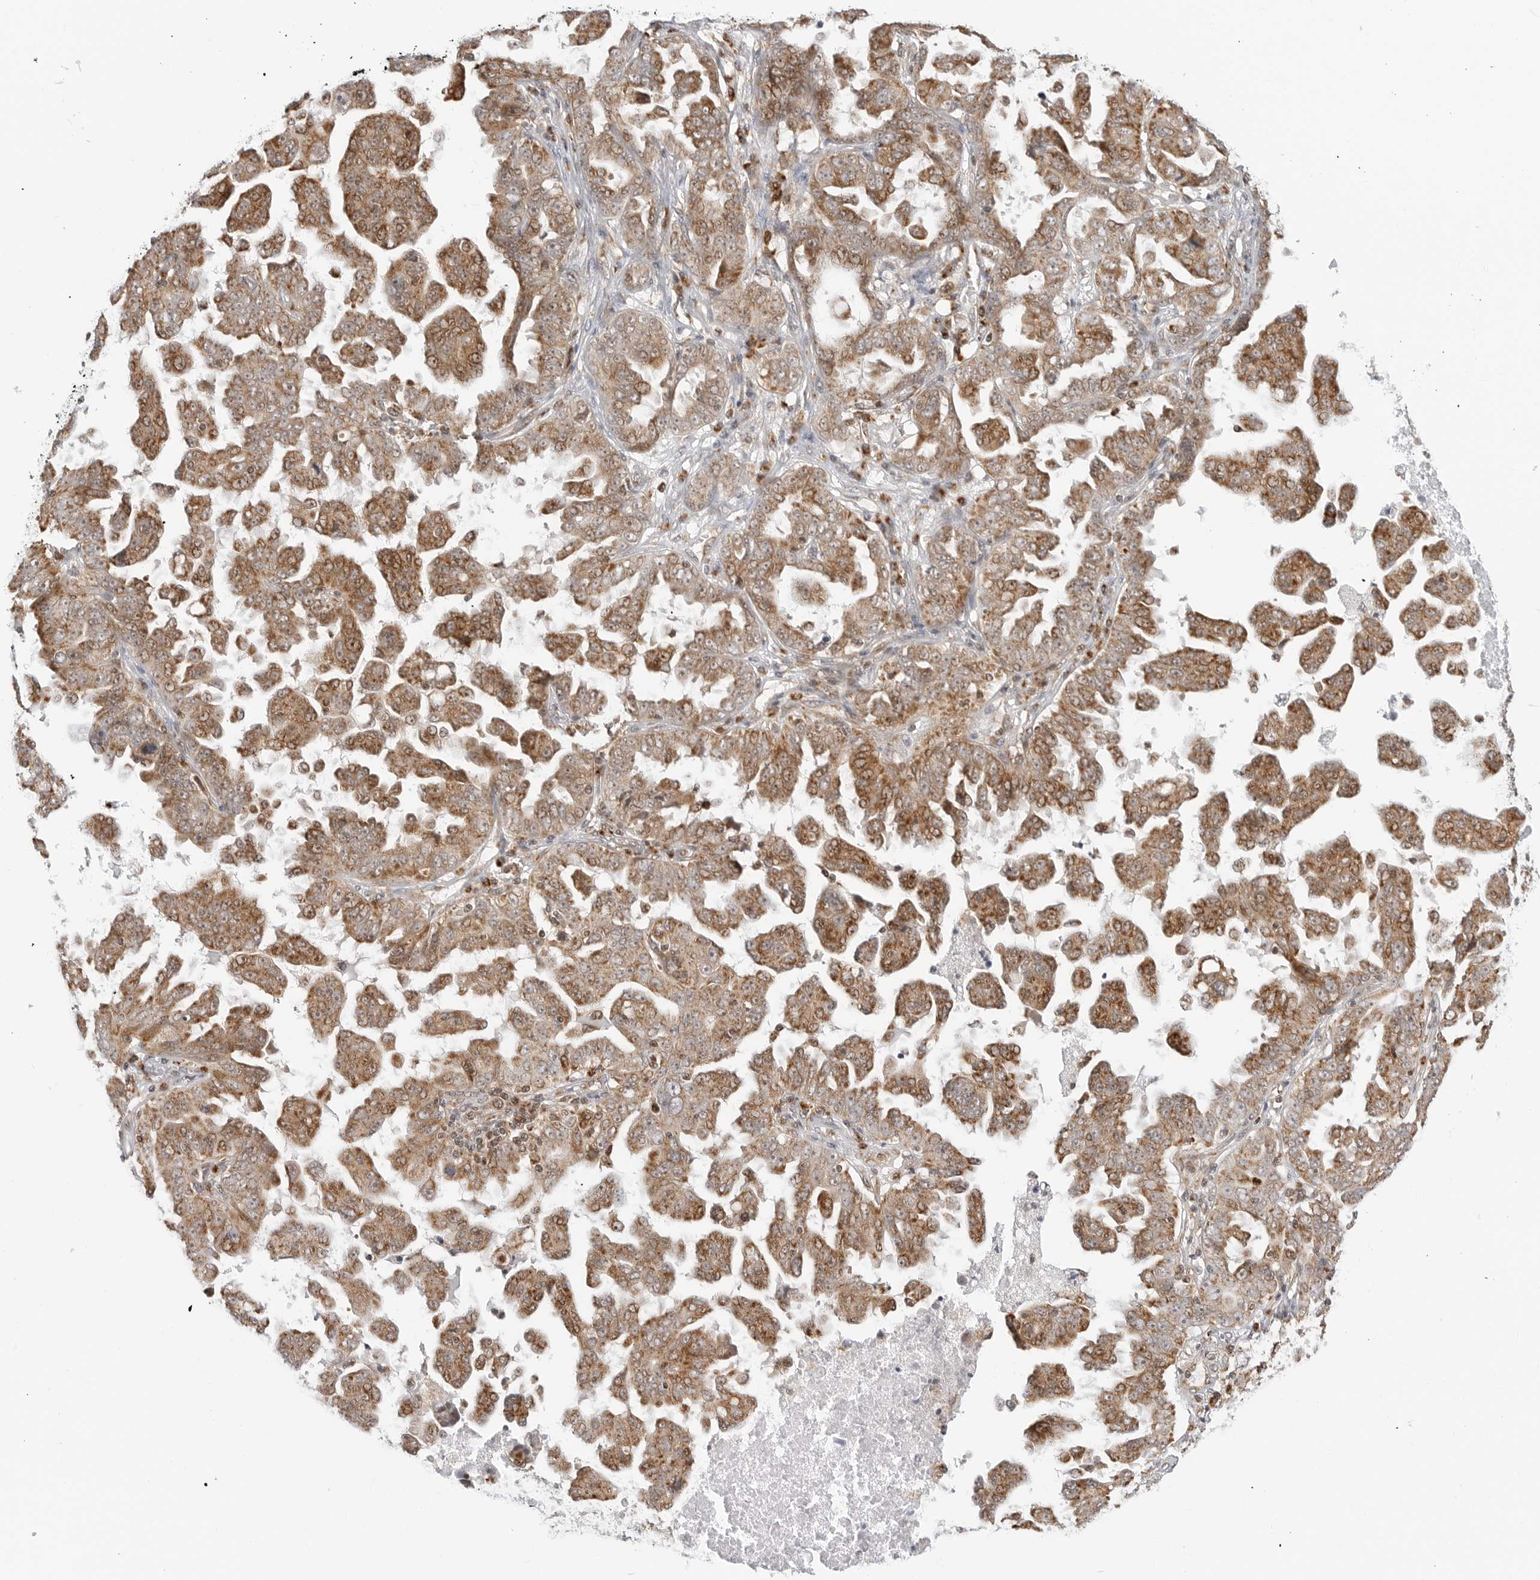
{"staining": {"intensity": "moderate", "quantity": ">75%", "location": "cytoplasmic/membranous"}, "tissue": "ovarian cancer", "cell_type": "Tumor cells", "image_type": "cancer", "snomed": [{"axis": "morphology", "description": "Carcinoma, endometroid"}, {"axis": "topography", "description": "Ovary"}], "caption": "High-power microscopy captured an immunohistochemistry photomicrograph of ovarian cancer, revealing moderate cytoplasmic/membranous staining in approximately >75% of tumor cells.", "gene": "POLR3GL", "patient": {"sex": "female", "age": 62}}